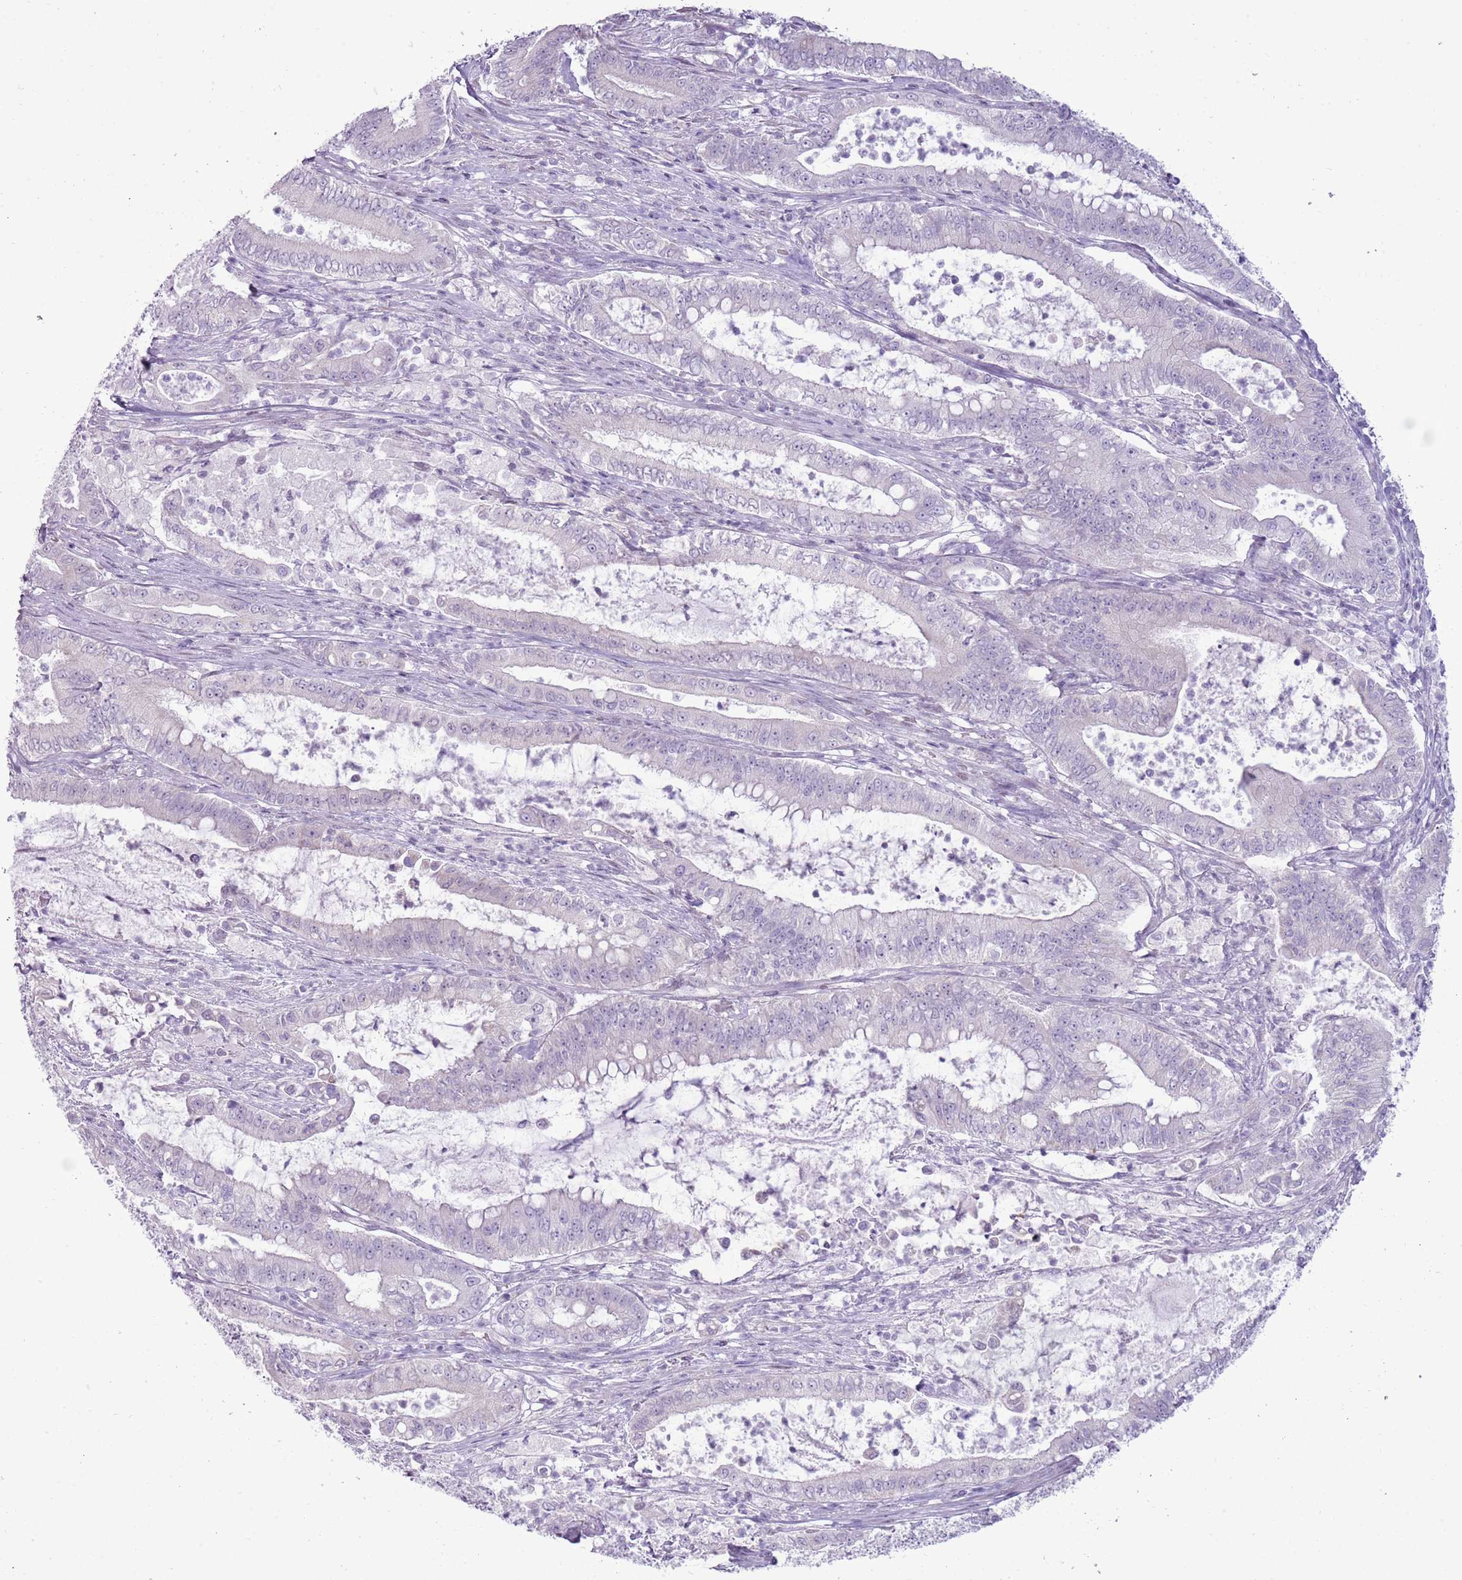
{"staining": {"intensity": "negative", "quantity": "none", "location": "none"}, "tissue": "pancreatic cancer", "cell_type": "Tumor cells", "image_type": "cancer", "snomed": [{"axis": "morphology", "description": "Adenocarcinoma, NOS"}, {"axis": "topography", "description": "Pancreas"}], "caption": "Tumor cells are negative for protein expression in human adenocarcinoma (pancreatic).", "gene": "RPL3L", "patient": {"sex": "male", "age": 71}}